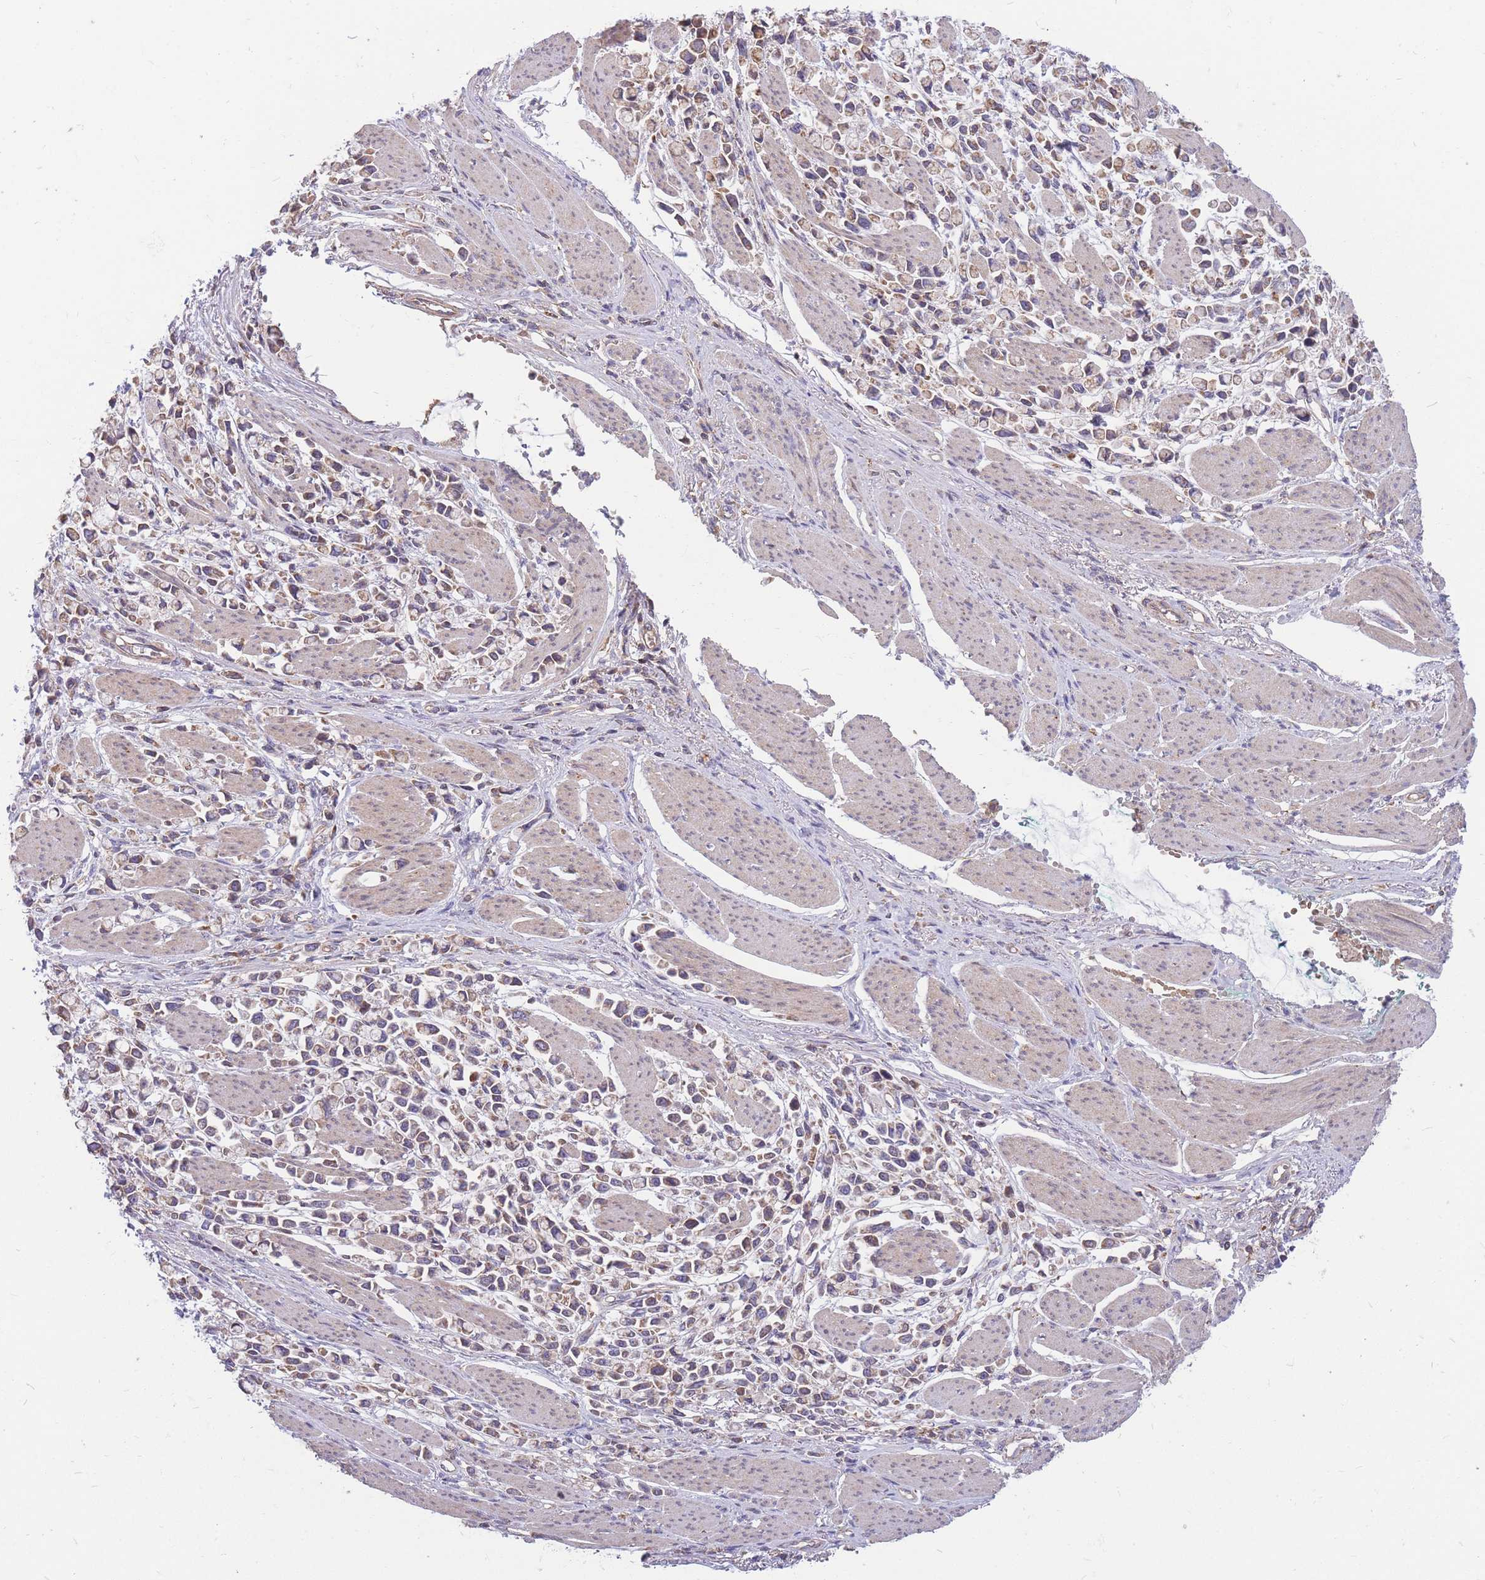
{"staining": {"intensity": "moderate", "quantity": "25%-75%", "location": "cytoplasmic/membranous"}, "tissue": "stomach cancer", "cell_type": "Tumor cells", "image_type": "cancer", "snomed": [{"axis": "morphology", "description": "Adenocarcinoma, NOS"}, {"axis": "topography", "description": "Stomach"}], "caption": "IHC of adenocarcinoma (stomach) displays medium levels of moderate cytoplasmic/membranous staining in about 25%-75% of tumor cells.", "gene": "PTPMT1", "patient": {"sex": "female", "age": 81}}